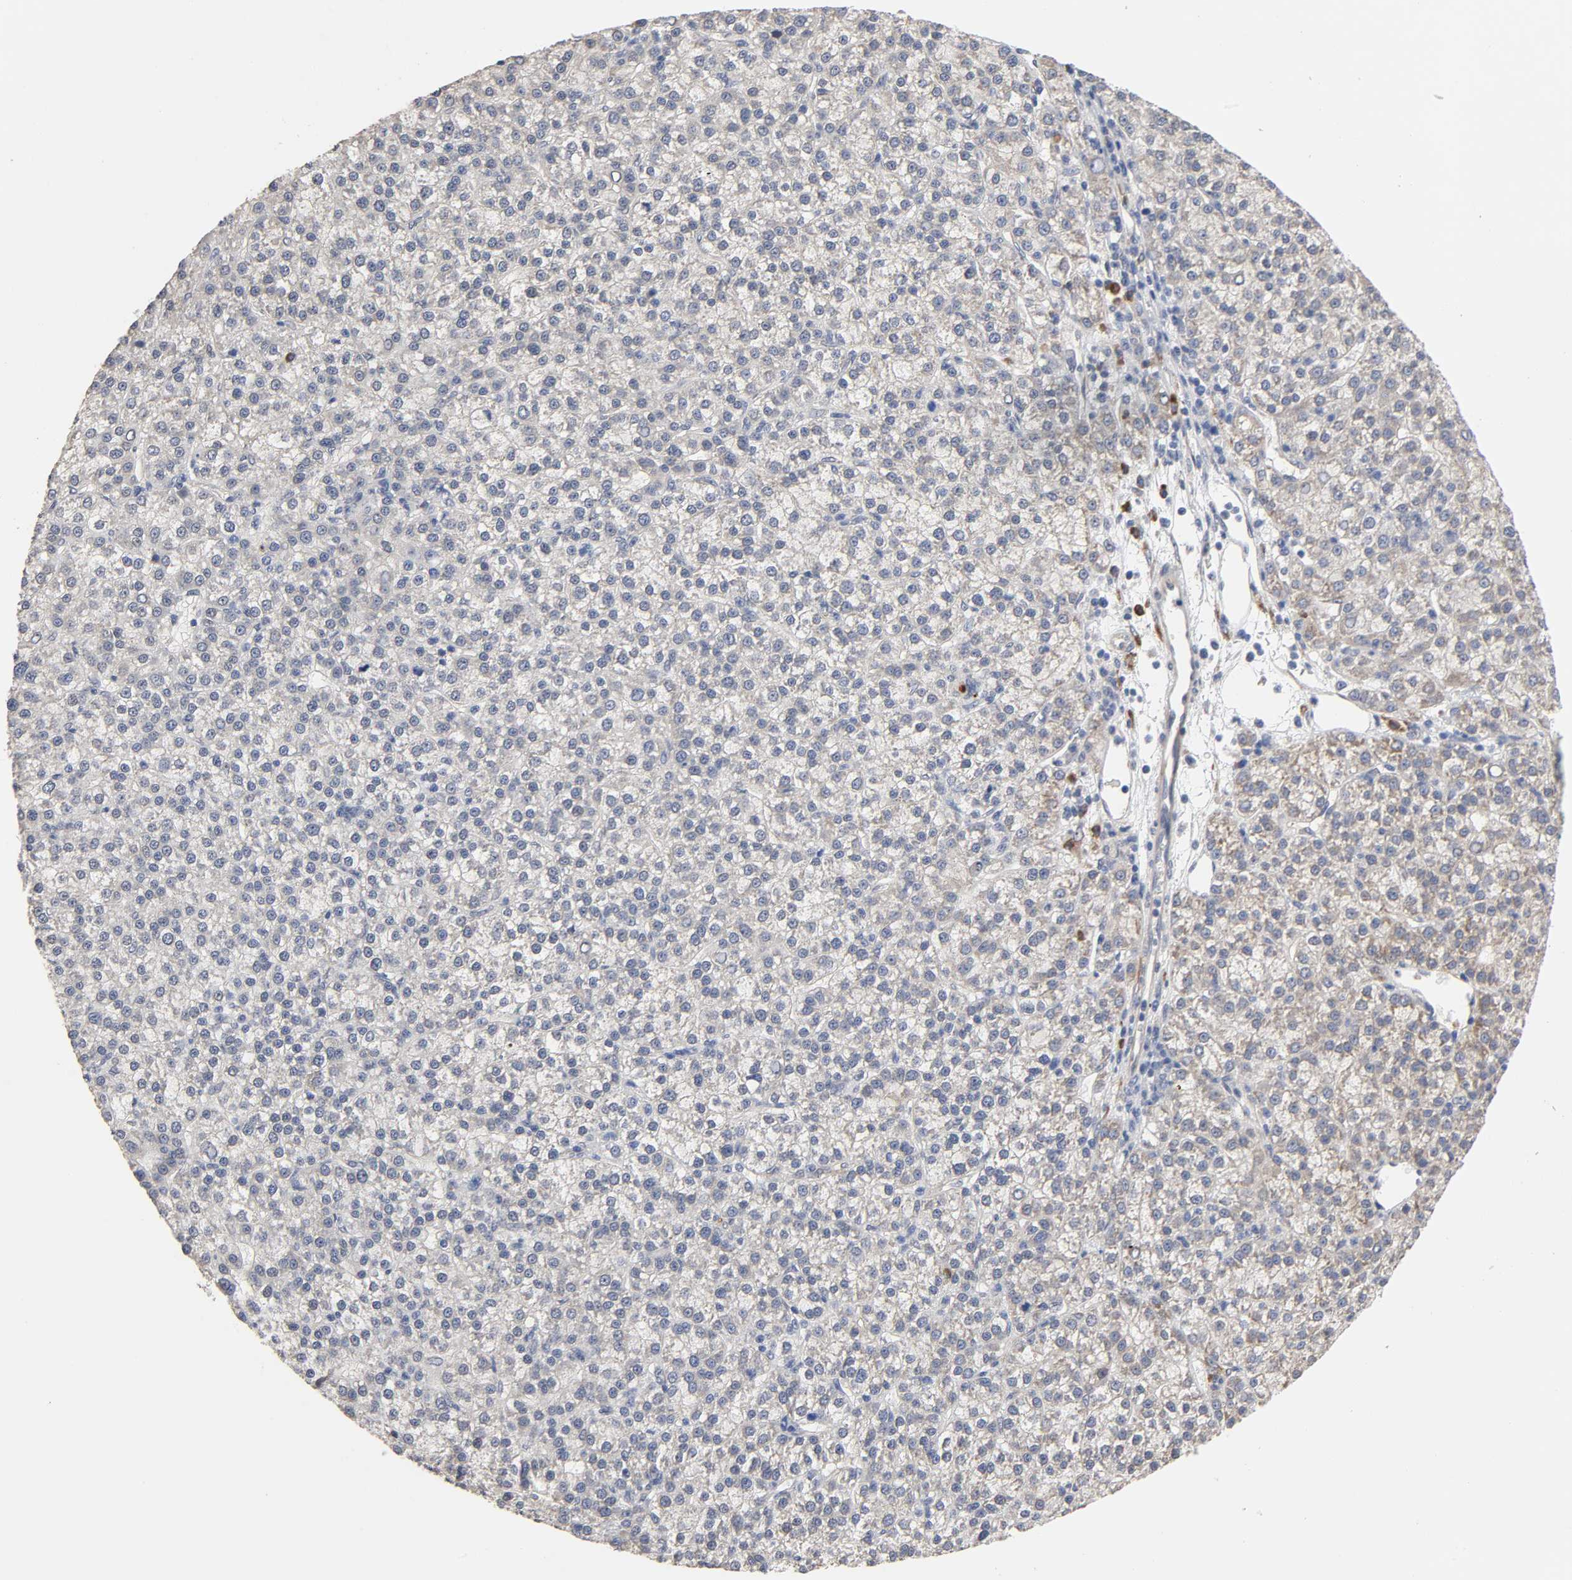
{"staining": {"intensity": "negative", "quantity": "none", "location": "none"}, "tissue": "liver cancer", "cell_type": "Tumor cells", "image_type": "cancer", "snomed": [{"axis": "morphology", "description": "Carcinoma, Hepatocellular, NOS"}, {"axis": "topography", "description": "Liver"}], "caption": "Image shows no significant protein positivity in tumor cells of liver hepatocellular carcinoma. (IHC, brightfield microscopy, high magnification).", "gene": "HDLBP", "patient": {"sex": "female", "age": 58}}